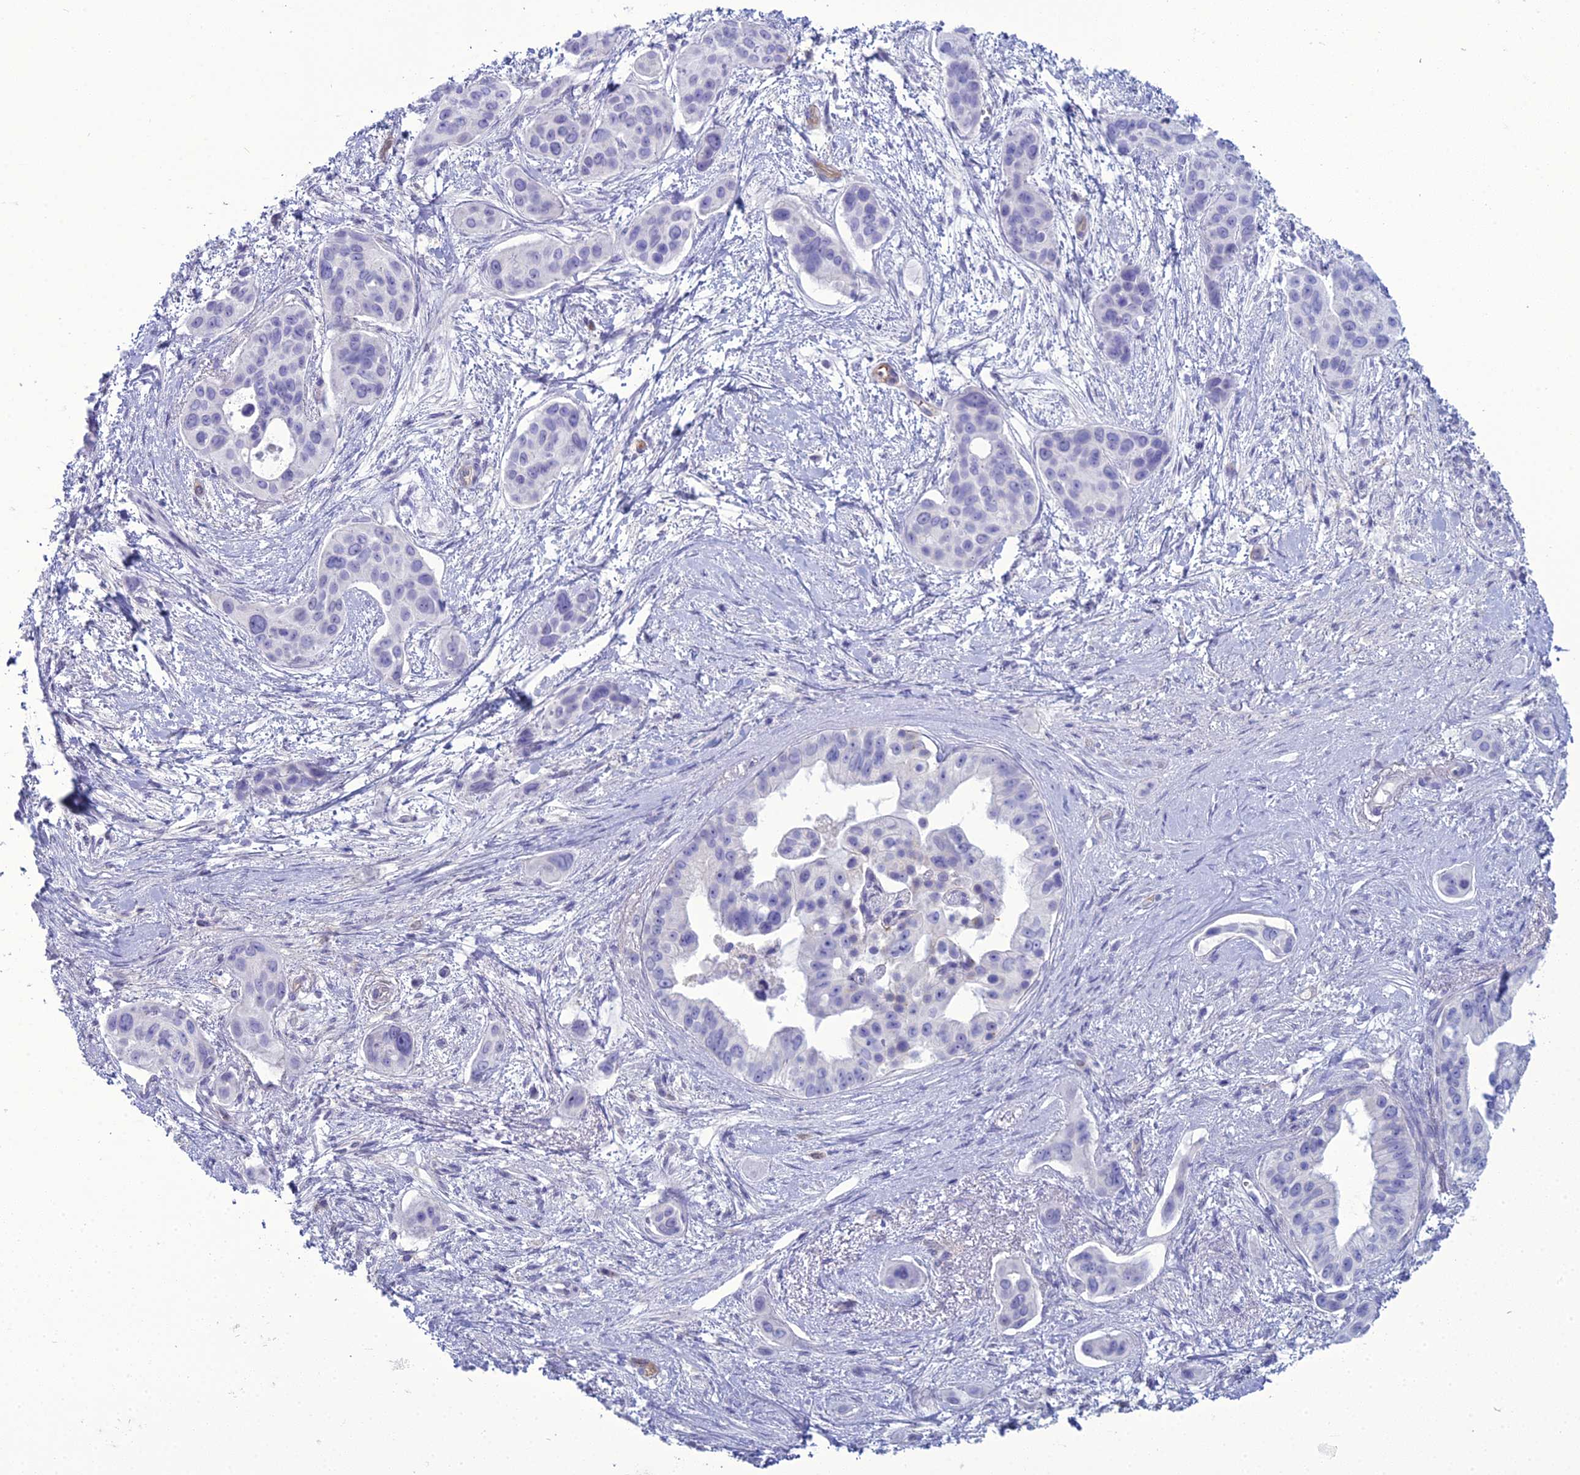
{"staining": {"intensity": "negative", "quantity": "none", "location": "none"}, "tissue": "pancreatic cancer", "cell_type": "Tumor cells", "image_type": "cancer", "snomed": [{"axis": "morphology", "description": "Adenocarcinoma, NOS"}, {"axis": "topography", "description": "Pancreas"}], "caption": "DAB (3,3'-diaminobenzidine) immunohistochemical staining of human pancreatic adenocarcinoma exhibits no significant expression in tumor cells.", "gene": "ACE", "patient": {"sex": "male", "age": 72}}